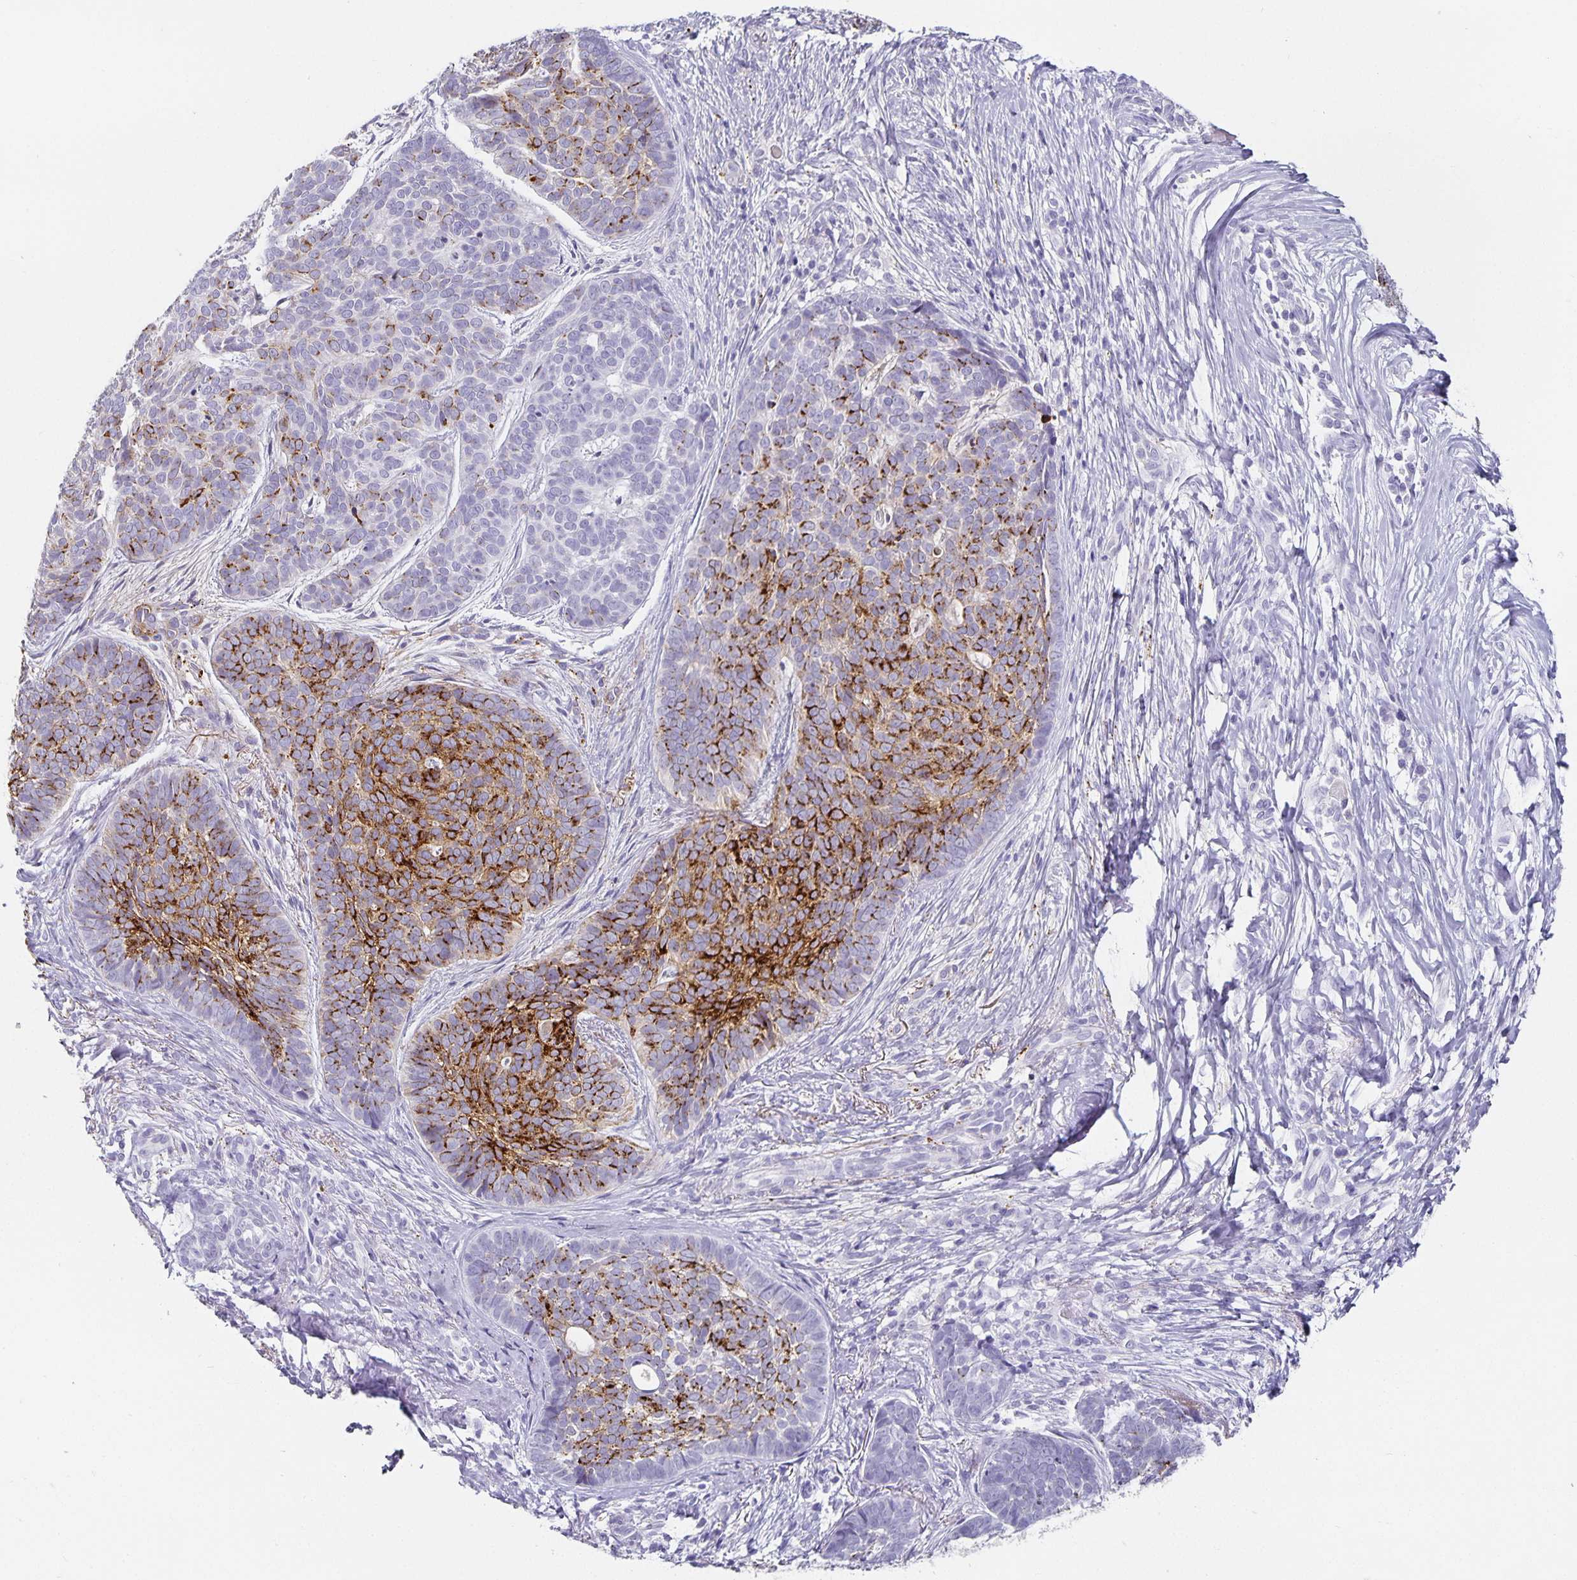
{"staining": {"intensity": "strong", "quantity": "25%-75%", "location": "cytoplasmic/membranous"}, "tissue": "skin cancer", "cell_type": "Tumor cells", "image_type": "cancer", "snomed": [{"axis": "morphology", "description": "Basal cell carcinoma"}, {"axis": "topography", "description": "Skin"}, {"axis": "topography", "description": "Skin of nose"}], "caption": "Immunohistochemistry (IHC) of human basal cell carcinoma (skin) exhibits high levels of strong cytoplasmic/membranous staining in approximately 25%-75% of tumor cells.", "gene": "CHGA", "patient": {"sex": "female", "age": 81}}